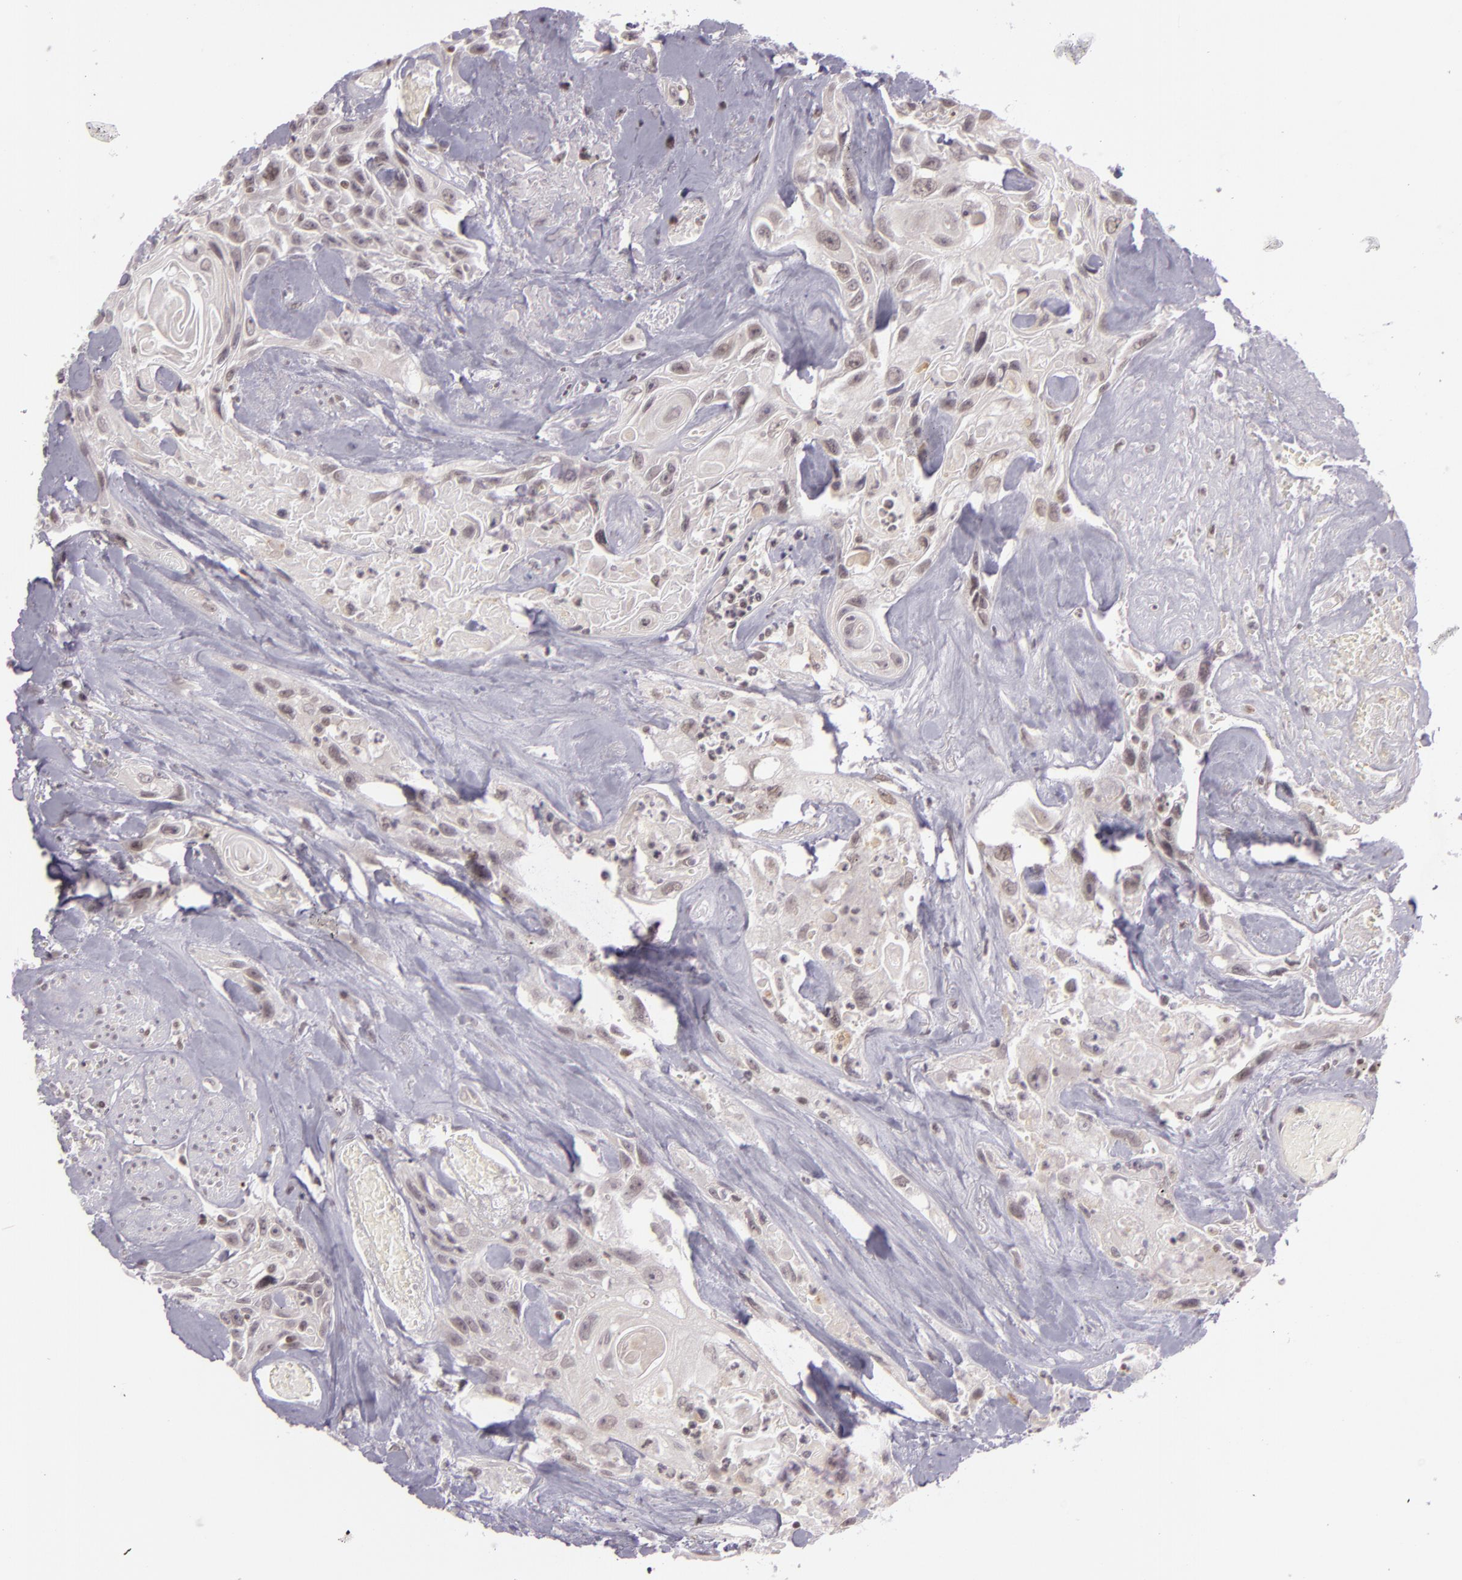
{"staining": {"intensity": "weak", "quantity": ">75%", "location": "nuclear"}, "tissue": "urothelial cancer", "cell_type": "Tumor cells", "image_type": "cancer", "snomed": [{"axis": "morphology", "description": "Urothelial carcinoma, High grade"}, {"axis": "topography", "description": "Urinary bladder"}], "caption": "Immunohistochemistry image of neoplastic tissue: high-grade urothelial carcinoma stained using IHC displays low levels of weak protein expression localized specifically in the nuclear of tumor cells, appearing as a nuclear brown color.", "gene": "ZFX", "patient": {"sex": "female", "age": 84}}